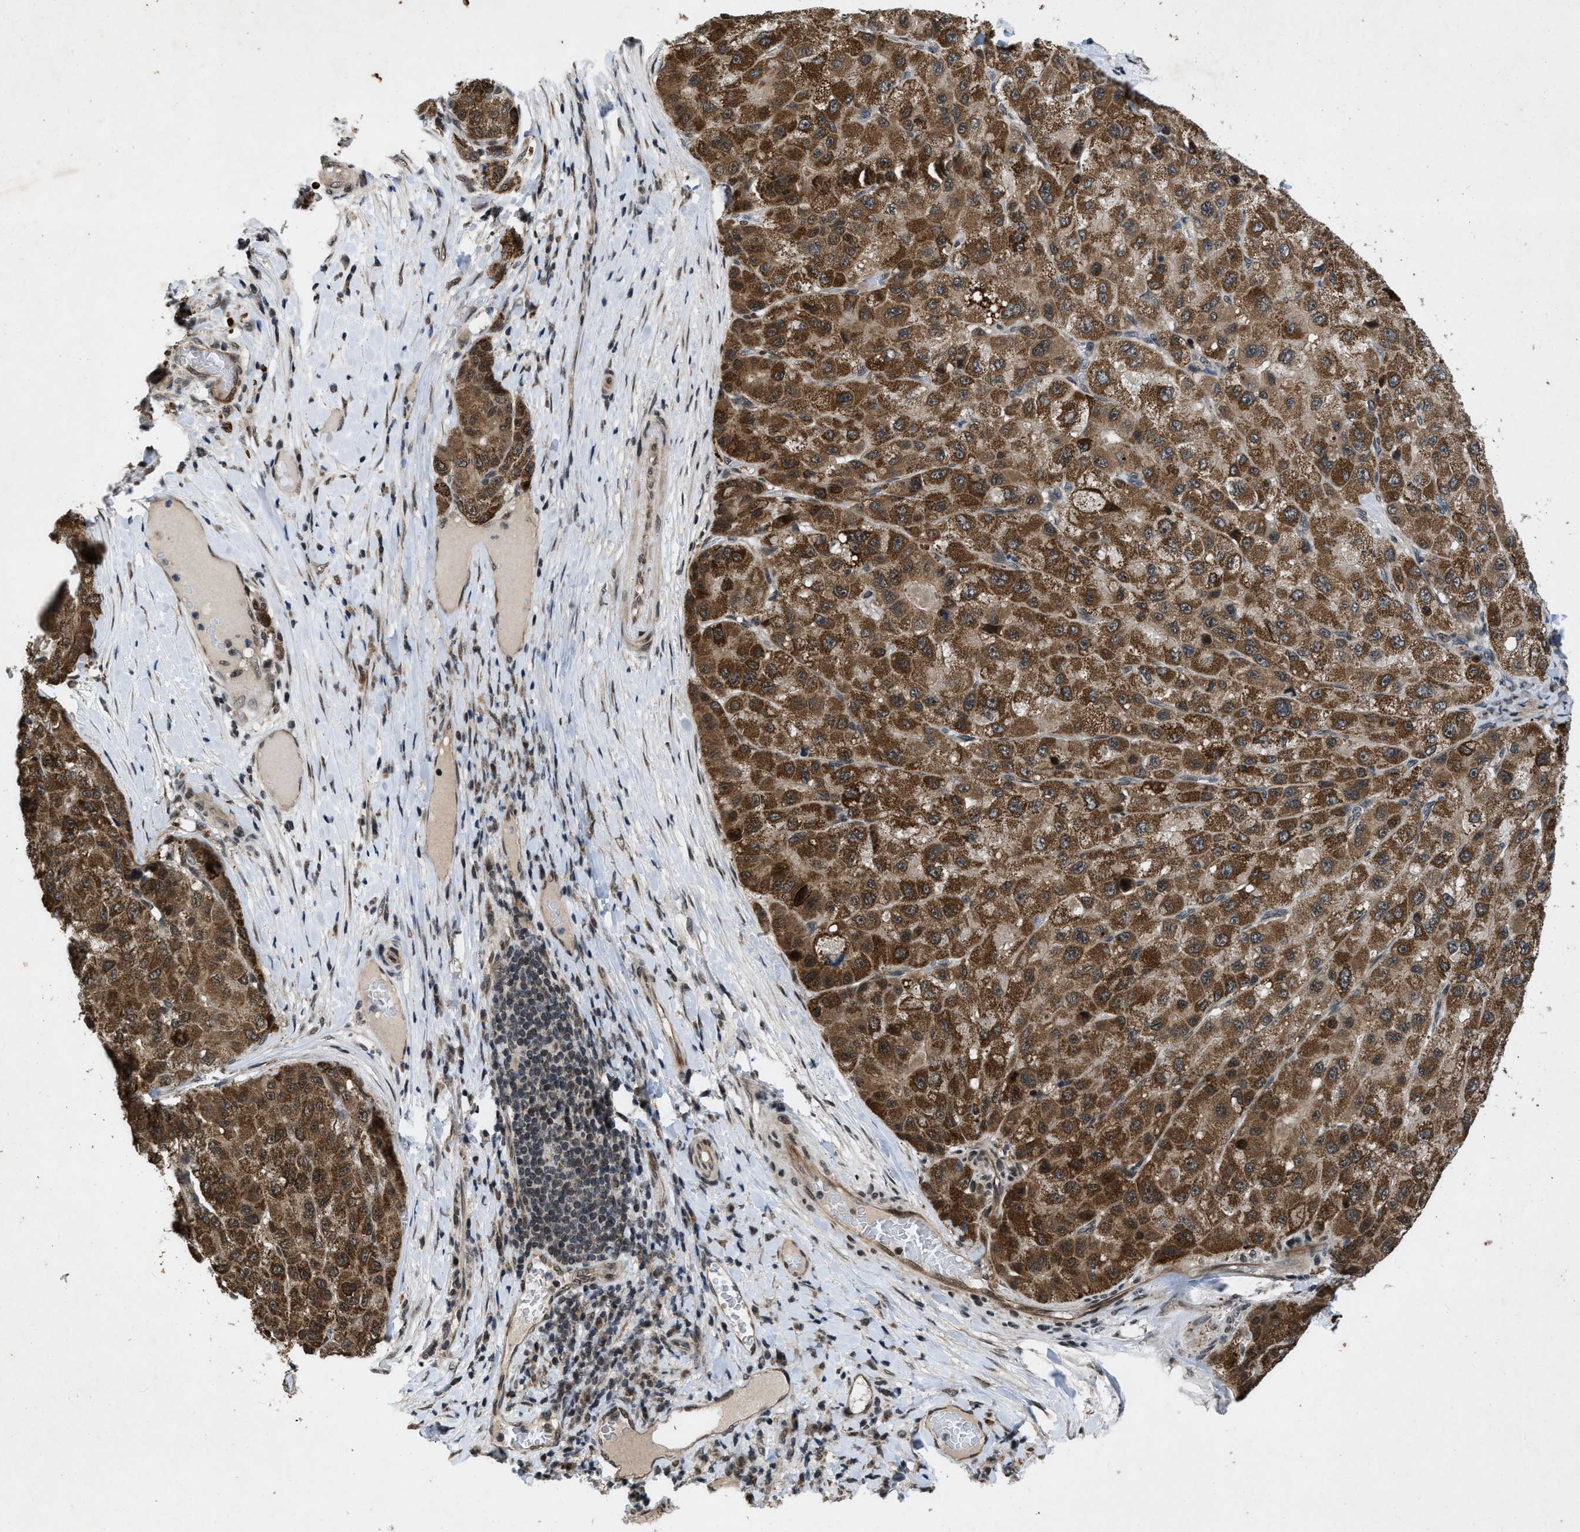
{"staining": {"intensity": "strong", "quantity": ">75%", "location": "cytoplasmic/membranous,nuclear"}, "tissue": "liver cancer", "cell_type": "Tumor cells", "image_type": "cancer", "snomed": [{"axis": "morphology", "description": "Carcinoma, Hepatocellular, NOS"}, {"axis": "topography", "description": "Liver"}], "caption": "Immunohistochemical staining of human liver cancer (hepatocellular carcinoma) reveals high levels of strong cytoplasmic/membranous and nuclear protein positivity in about >75% of tumor cells.", "gene": "ZNHIT1", "patient": {"sex": "male", "age": 80}}